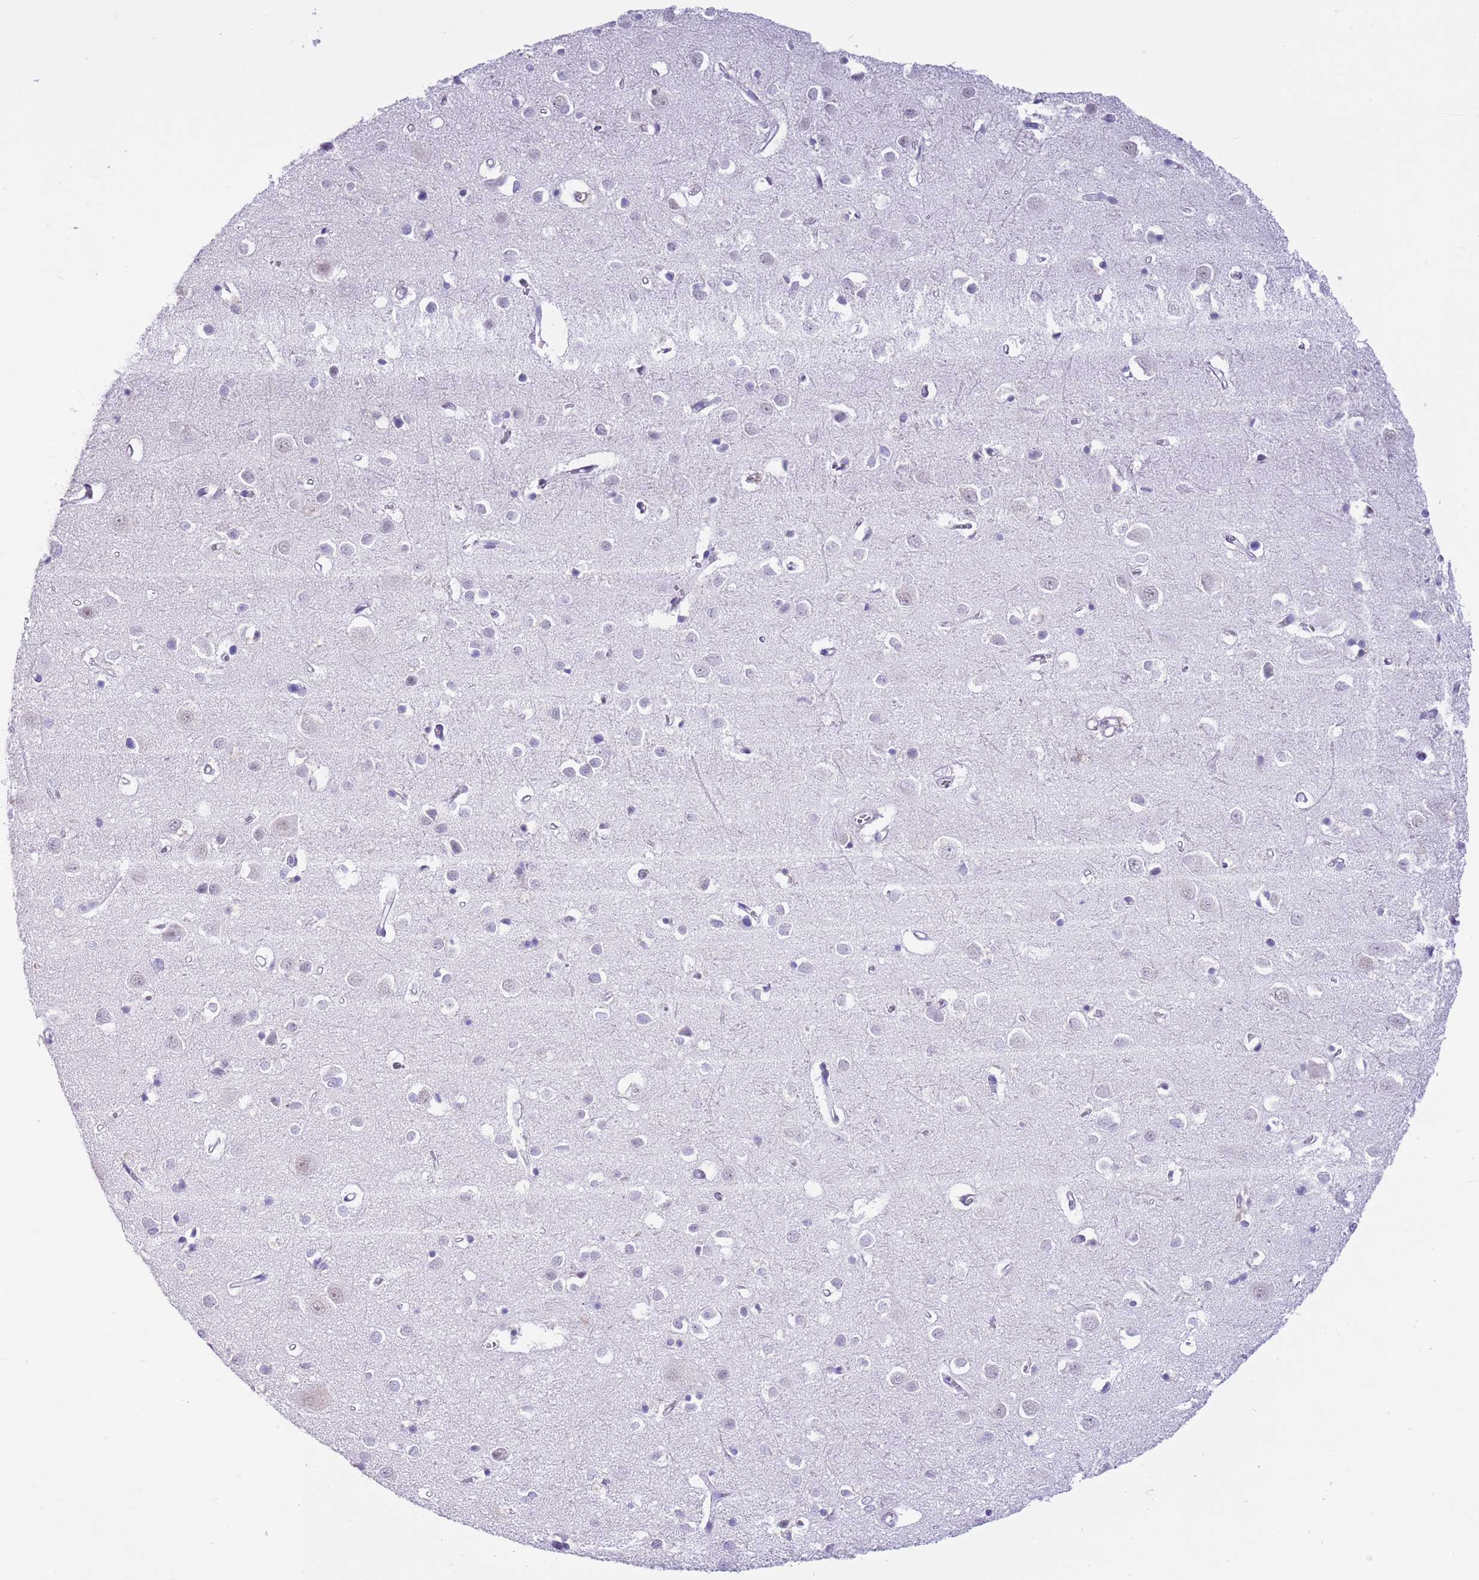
{"staining": {"intensity": "negative", "quantity": "none", "location": "none"}, "tissue": "cerebral cortex", "cell_type": "Endothelial cells", "image_type": "normal", "snomed": [{"axis": "morphology", "description": "Normal tissue, NOS"}, {"axis": "topography", "description": "Cerebral cortex"}], "caption": "Immunohistochemical staining of normal human cerebral cortex shows no significant staining in endothelial cells. (Brightfield microscopy of DAB (3,3'-diaminobenzidine) immunohistochemistry (IHC) at high magnification).", "gene": "PPP1R17", "patient": {"sex": "female", "age": 64}}